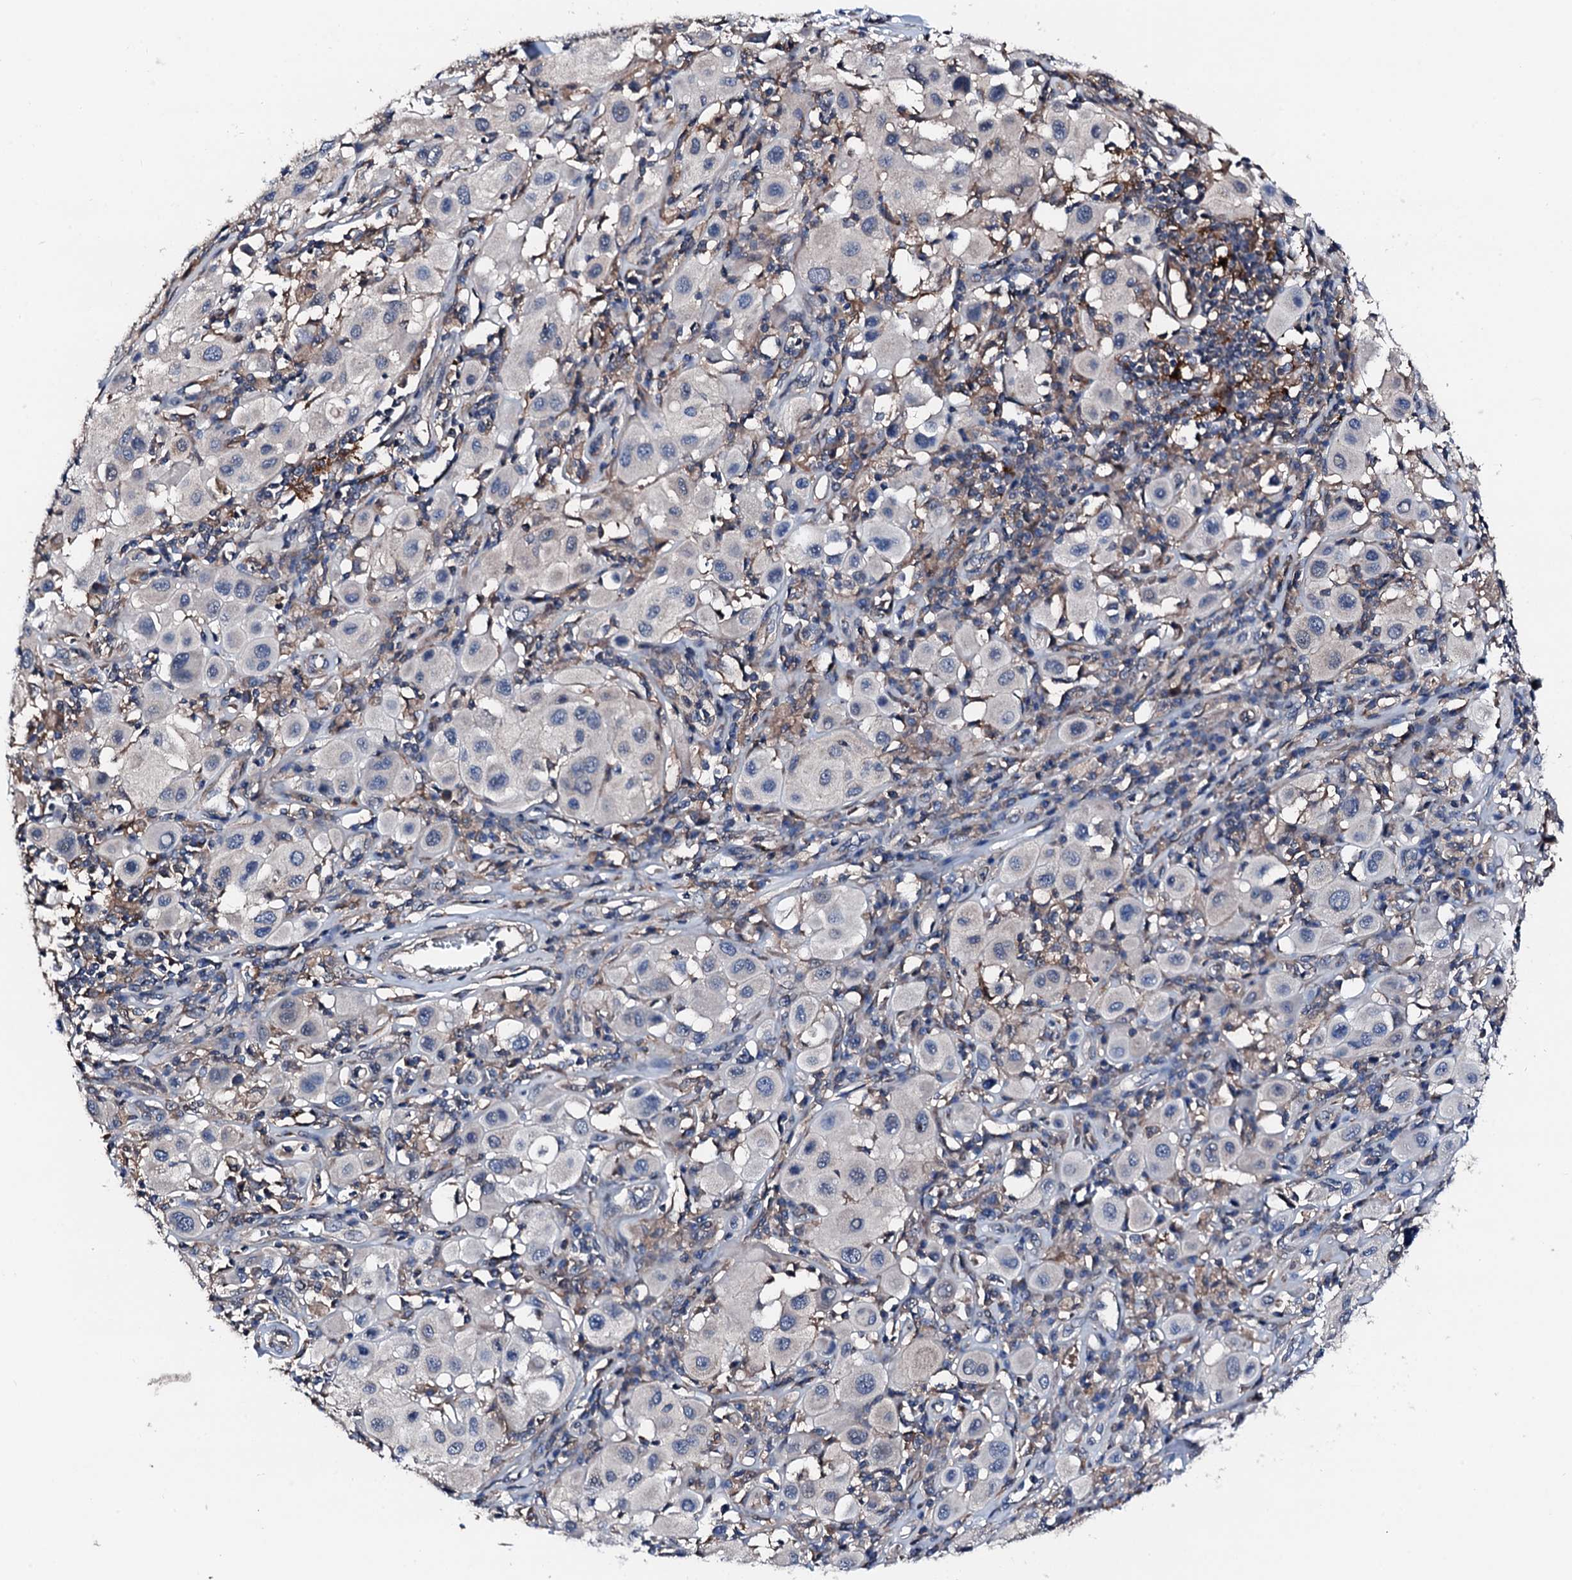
{"staining": {"intensity": "negative", "quantity": "none", "location": "none"}, "tissue": "melanoma", "cell_type": "Tumor cells", "image_type": "cancer", "snomed": [{"axis": "morphology", "description": "Malignant melanoma, Metastatic site"}, {"axis": "topography", "description": "Skin"}], "caption": "The micrograph demonstrates no significant staining in tumor cells of melanoma.", "gene": "TRAFD1", "patient": {"sex": "male", "age": 41}}